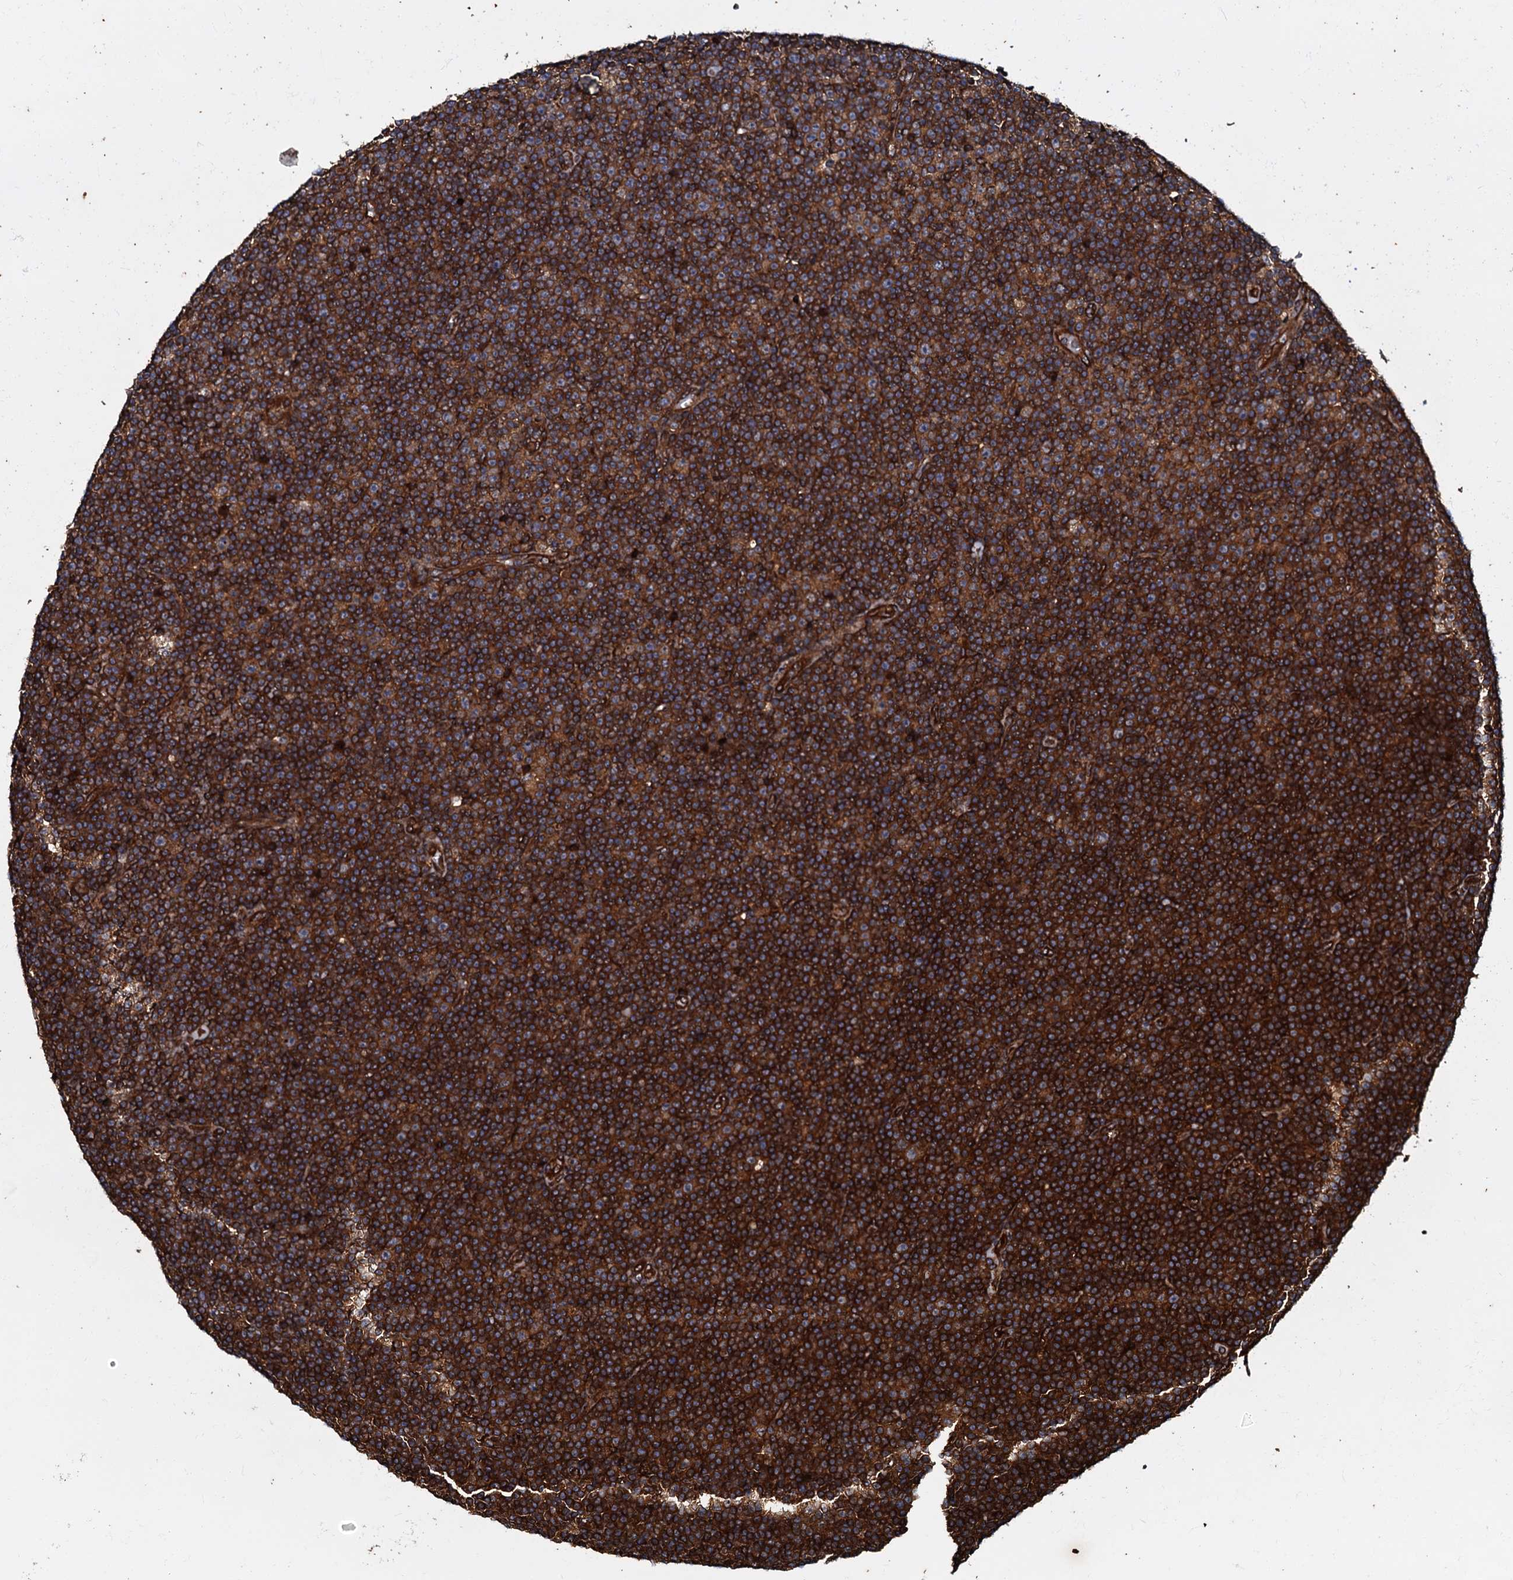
{"staining": {"intensity": "strong", "quantity": ">75%", "location": "cytoplasmic/membranous"}, "tissue": "lymphoma", "cell_type": "Tumor cells", "image_type": "cancer", "snomed": [{"axis": "morphology", "description": "Malignant lymphoma, non-Hodgkin's type, Low grade"}, {"axis": "topography", "description": "Lymph node"}], "caption": "A high amount of strong cytoplasmic/membranous staining is identified in approximately >75% of tumor cells in lymphoma tissue.", "gene": "BLOC1S6", "patient": {"sex": "female", "age": 67}}